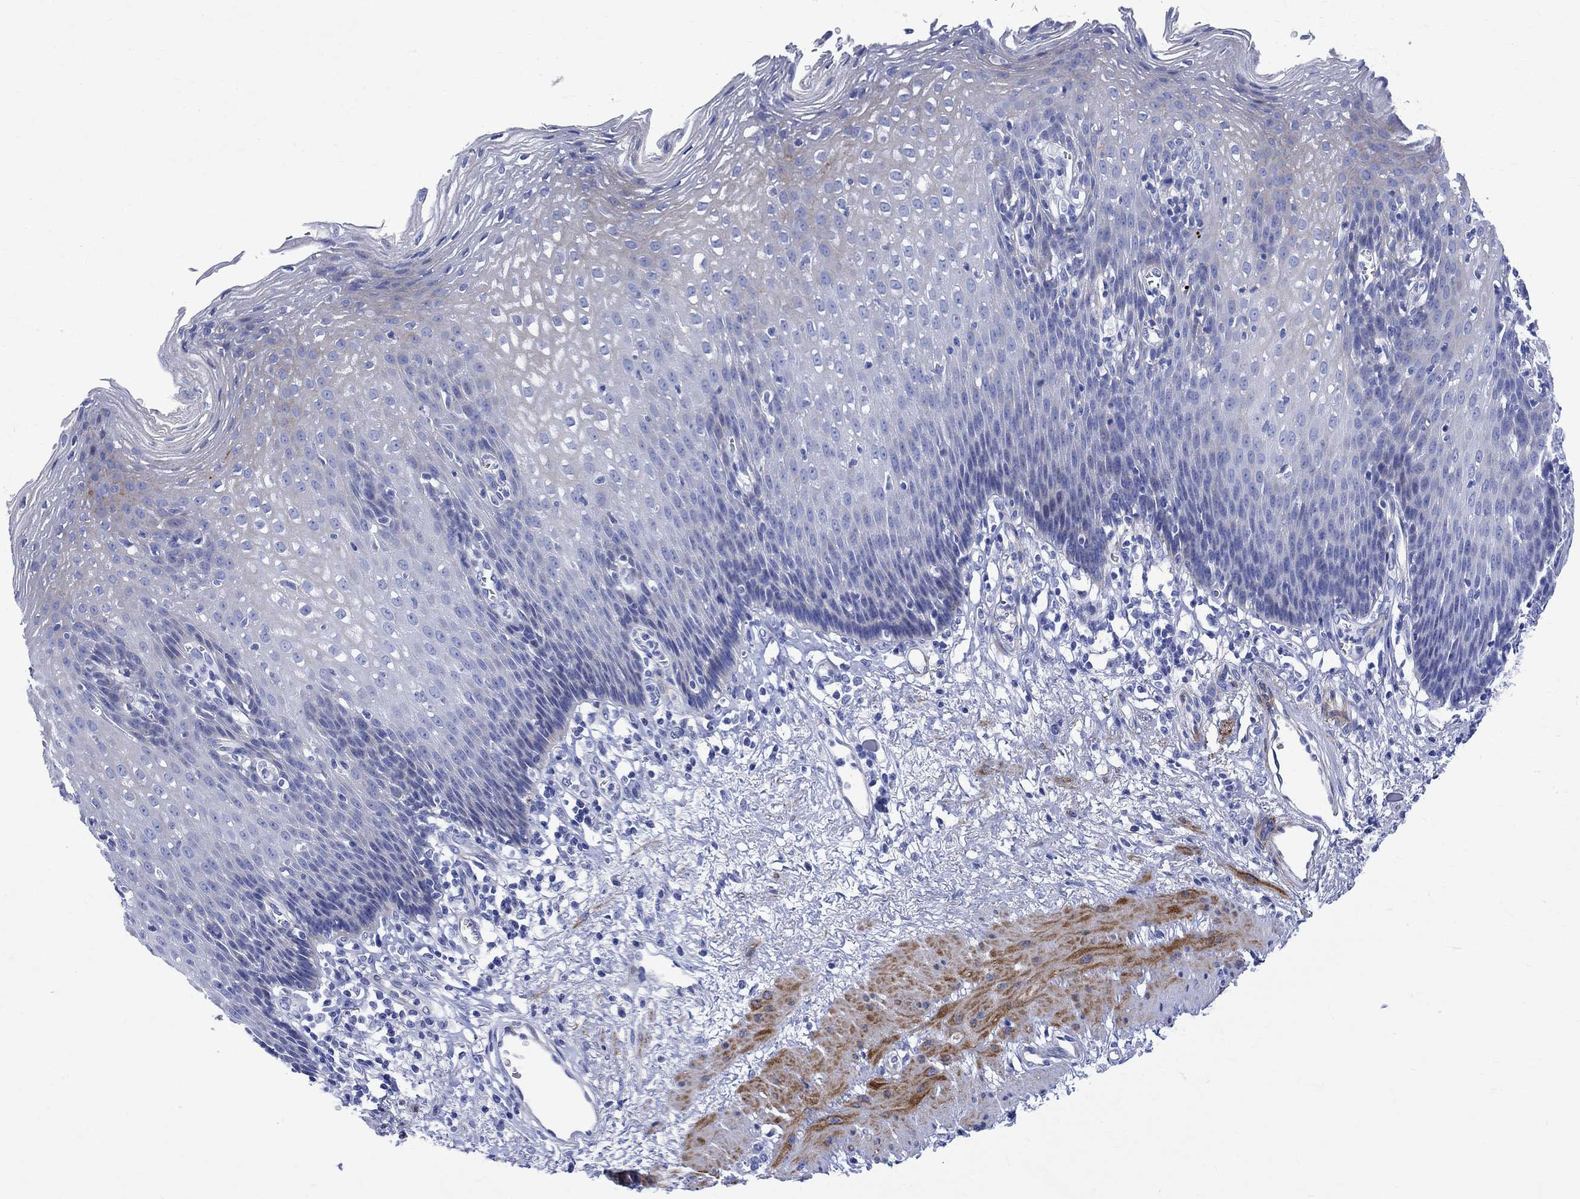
{"staining": {"intensity": "negative", "quantity": "none", "location": "none"}, "tissue": "esophagus", "cell_type": "Squamous epithelial cells", "image_type": "normal", "snomed": [{"axis": "morphology", "description": "Normal tissue, NOS"}, {"axis": "topography", "description": "Esophagus"}], "caption": "The micrograph shows no staining of squamous epithelial cells in benign esophagus.", "gene": "PARVB", "patient": {"sex": "male", "age": 57}}